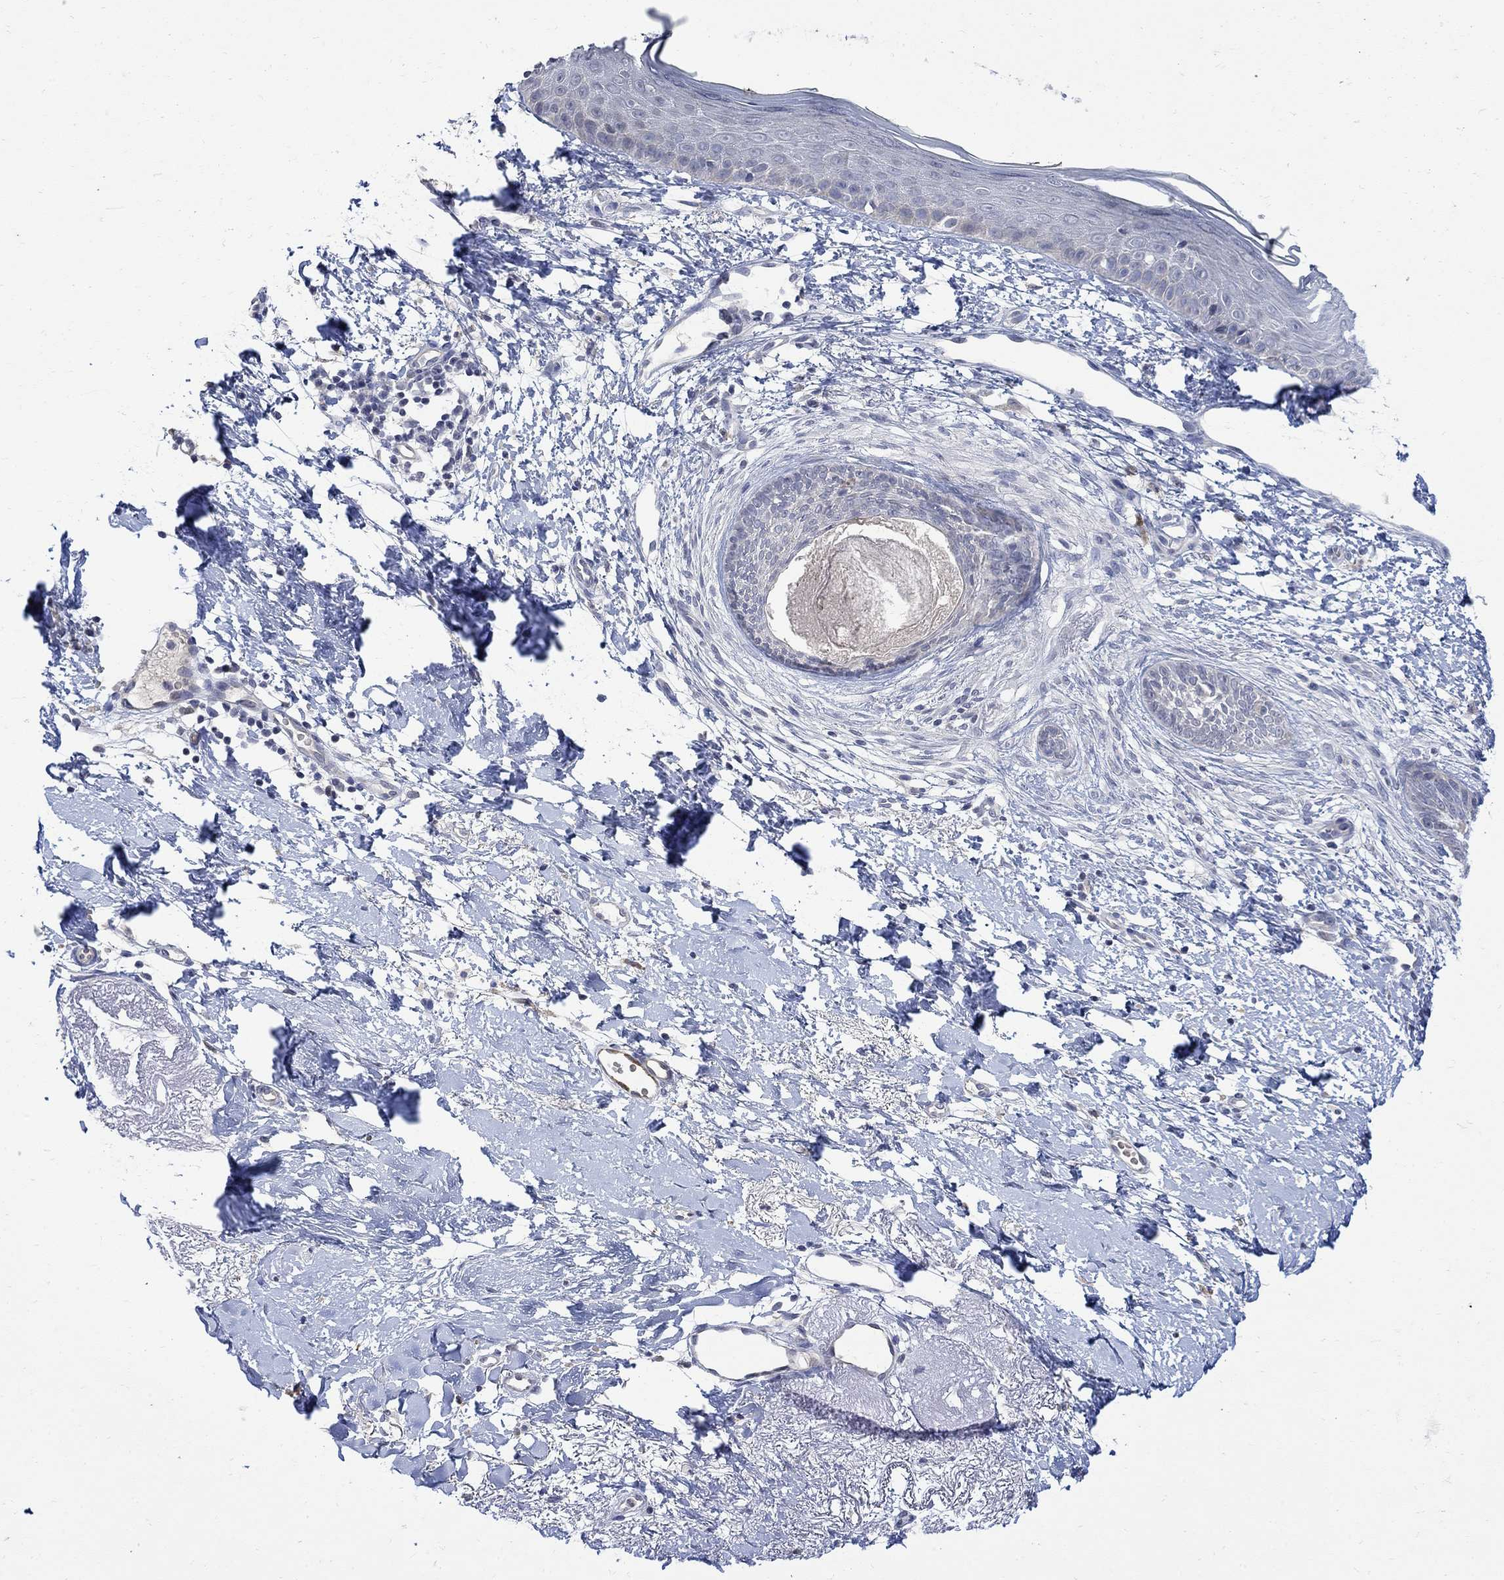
{"staining": {"intensity": "negative", "quantity": "none", "location": "none"}, "tissue": "skin cancer", "cell_type": "Tumor cells", "image_type": "cancer", "snomed": [{"axis": "morphology", "description": "Normal tissue, NOS"}, {"axis": "morphology", "description": "Basal cell carcinoma"}, {"axis": "topography", "description": "Skin"}], "caption": "Tumor cells show no significant protein expression in skin basal cell carcinoma. (Brightfield microscopy of DAB immunohistochemistry at high magnification).", "gene": "TGM2", "patient": {"sex": "male", "age": 84}}